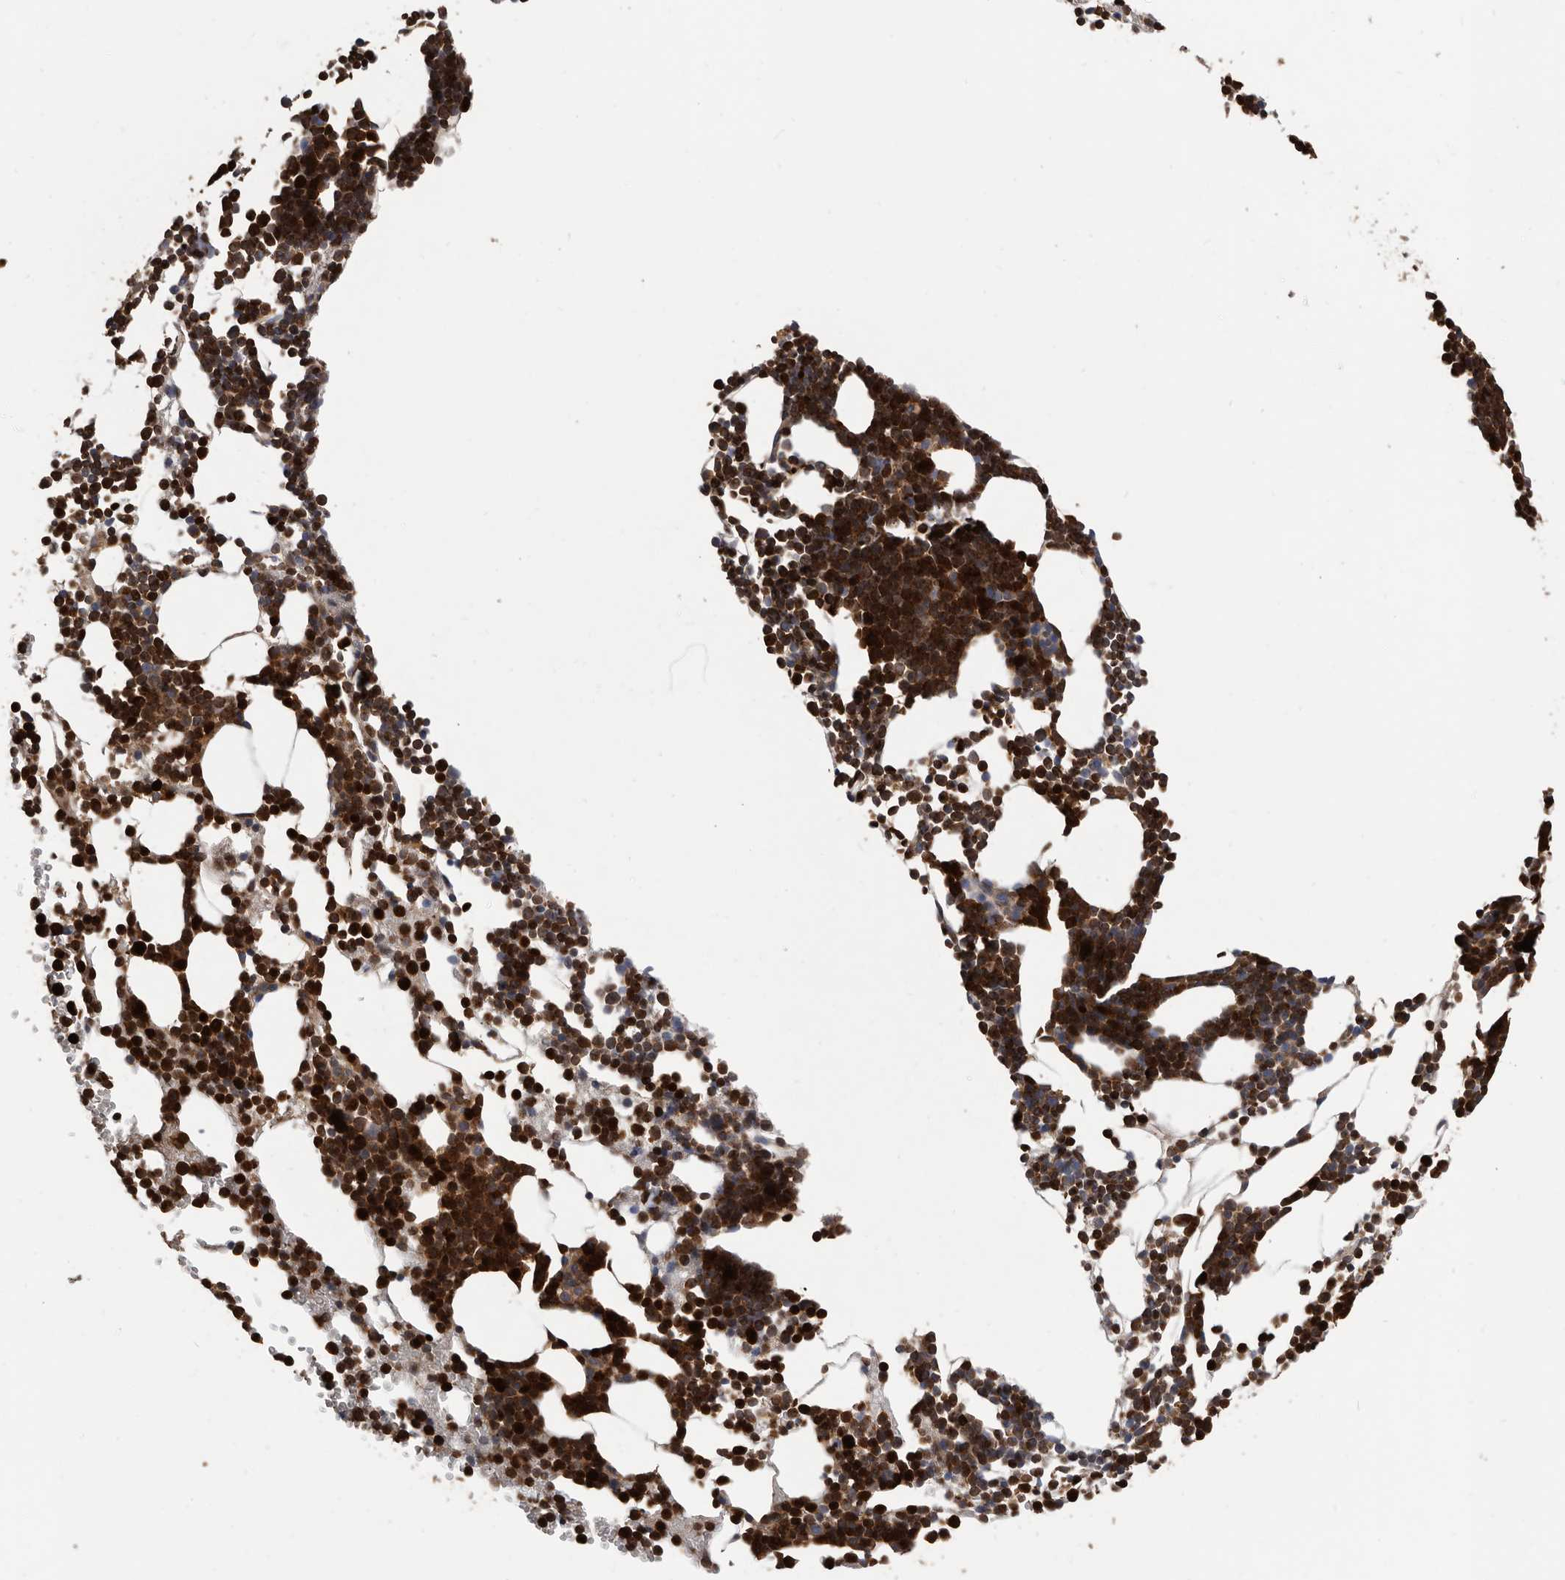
{"staining": {"intensity": "strong", "quantity": ">75%", "location": "cytoplasmic/membranous"}, "tissue": "bone marrow", "cell_type": "Hematopoietic cells", "image_type": "normal", "snomed": [{"axis": "morphology", "description": "Normal tissue, NOS"}, {"axis": "topography", "description": "Bone marrow"}], "caption": "A high amount of strong cytoplasmic/membranous expression is present in about >75% of hematopoietic cells in normal bone marrow.", "gene": "CRISPLD2", "patient": {"sex": "female", "age": 67}}